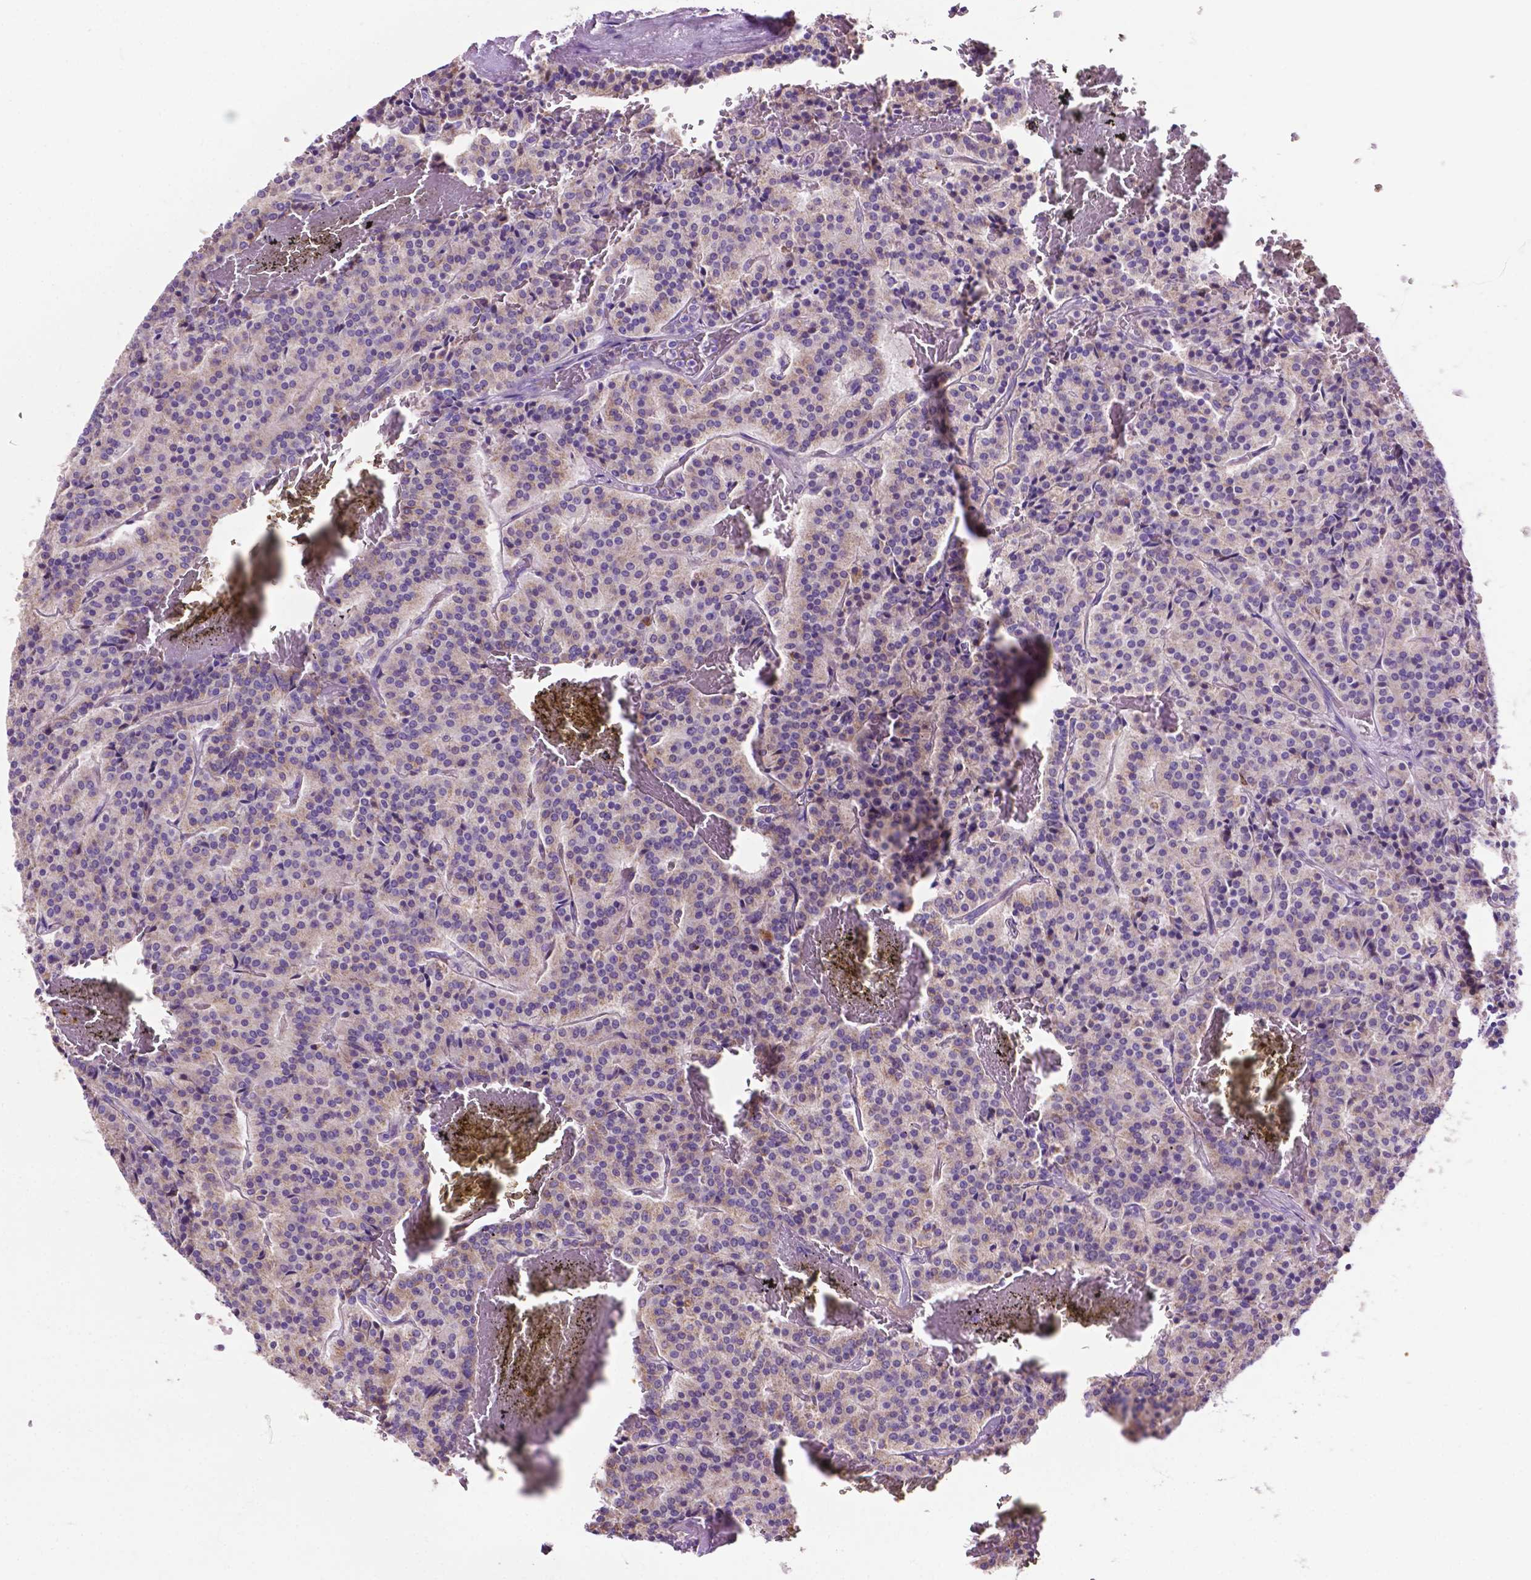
{"staining": {"intensity": "weak", "quantity": "25%-75%", "location": "cytoplasmic/membranous"}, "tissue": "carcinoid", "cell_type": "Tumor cells", "image_type": "cancer", "snomed": [{"axis": "morphology", "description": "Carcinoid, malignant, NOS"}, {"axis": "topography", "description": "Lung"}], "caption": "Human malignant carcinoid stained with a protein marker demonstrates weak staining in tumor cells.", "gene": "PHYHIP", "patient": {"sex": "male", "age": 70}}